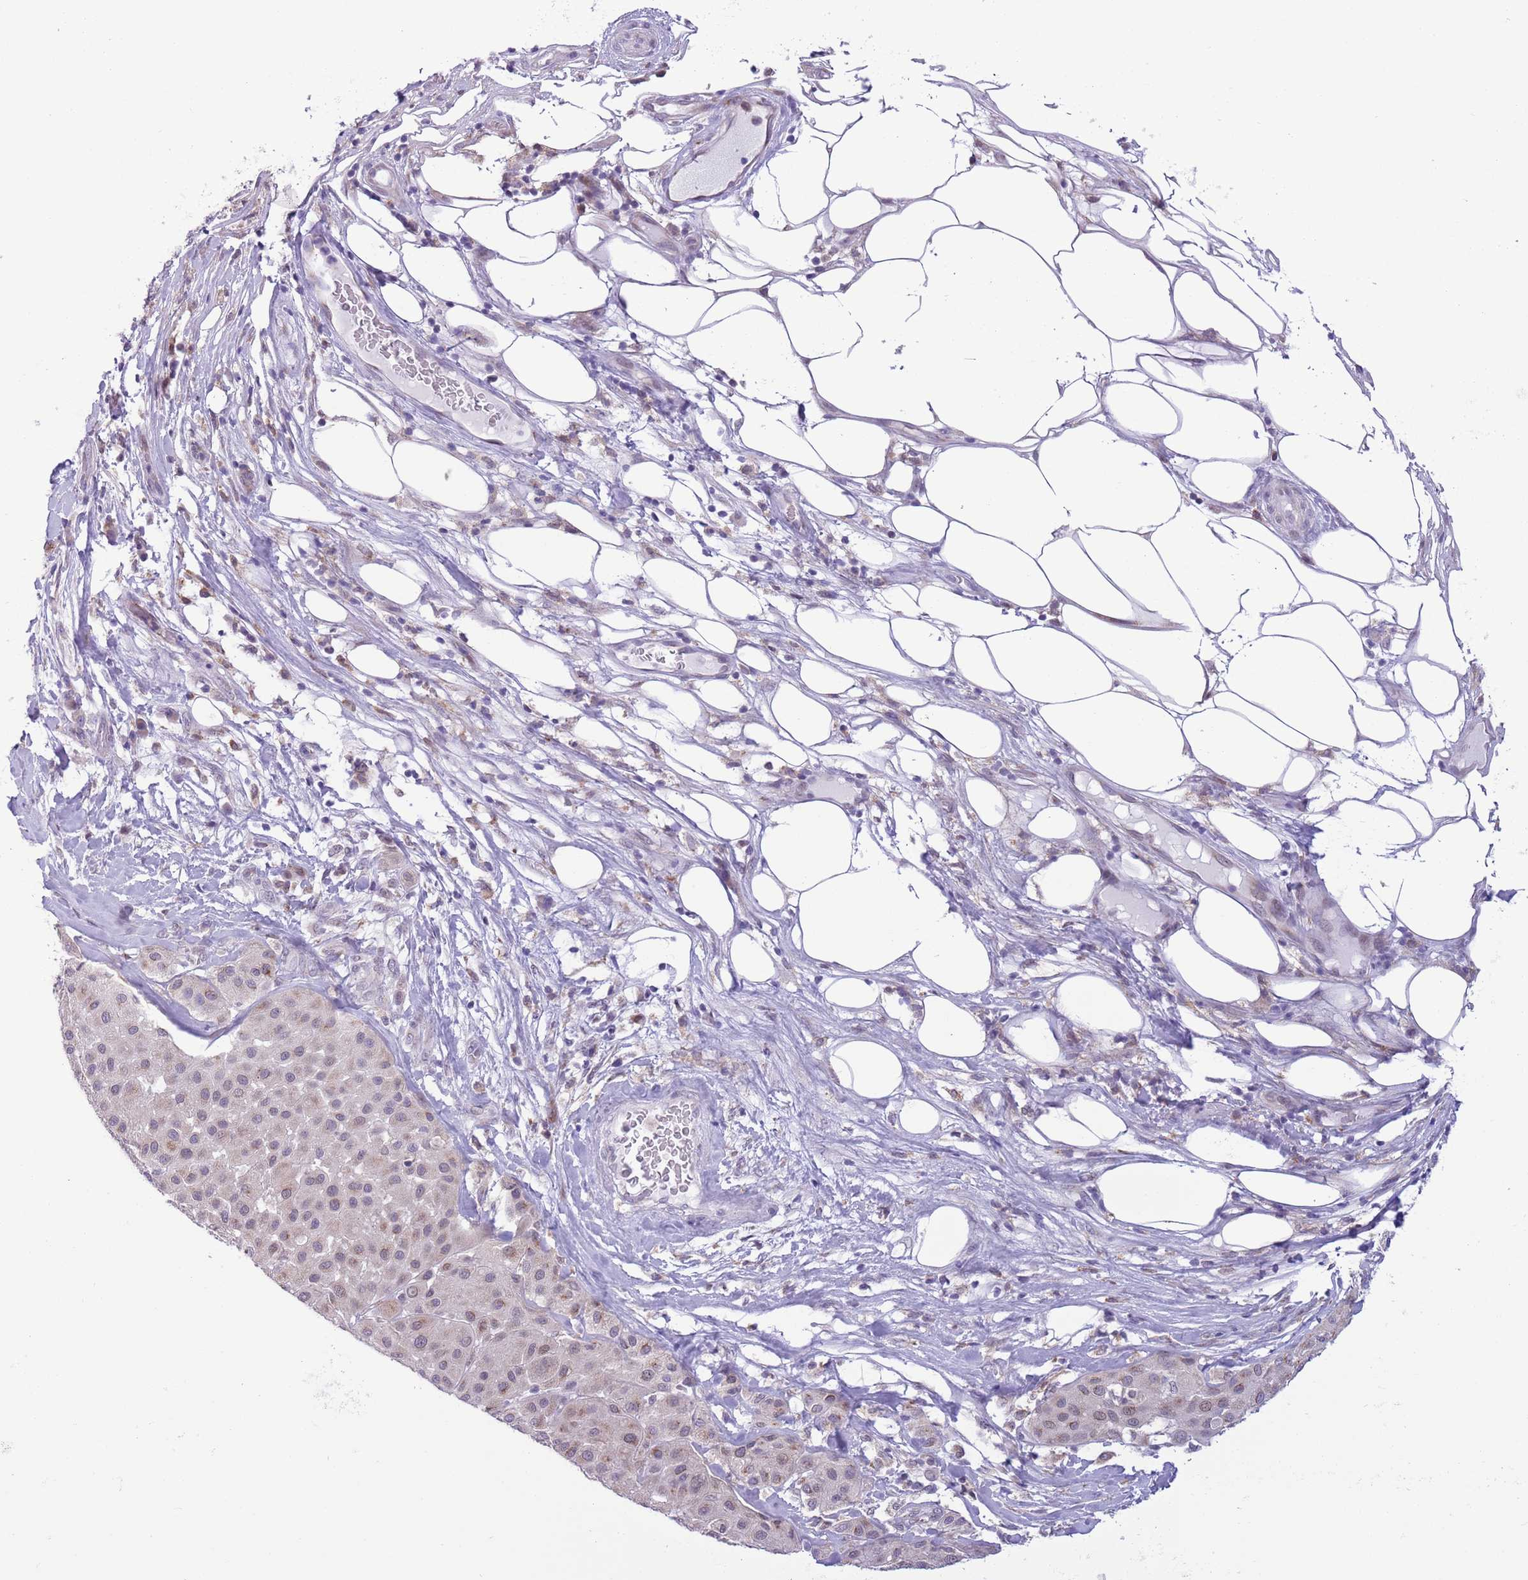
{"staining": {"intensity": "weak", "quantity": "25%-75%", "location": "cytoplasmic/membranous"}, "tissue": "melanoma", "cell_type": "Tumor cells", "image_type": "cancer", "snomed": [{"axis": "morphology", "description": "Malignant melanoma, Metastatic site"}, {"axis": "topography", "description": "Smooth muscle"}], "caption": "Protein staining exhibits weak cytoplasmic/membranous positivity in approximately 25%-75% of tumor cells in melanoma.", "gene": "ZNF576", "patient": {"sex": "male", "age": 41}}